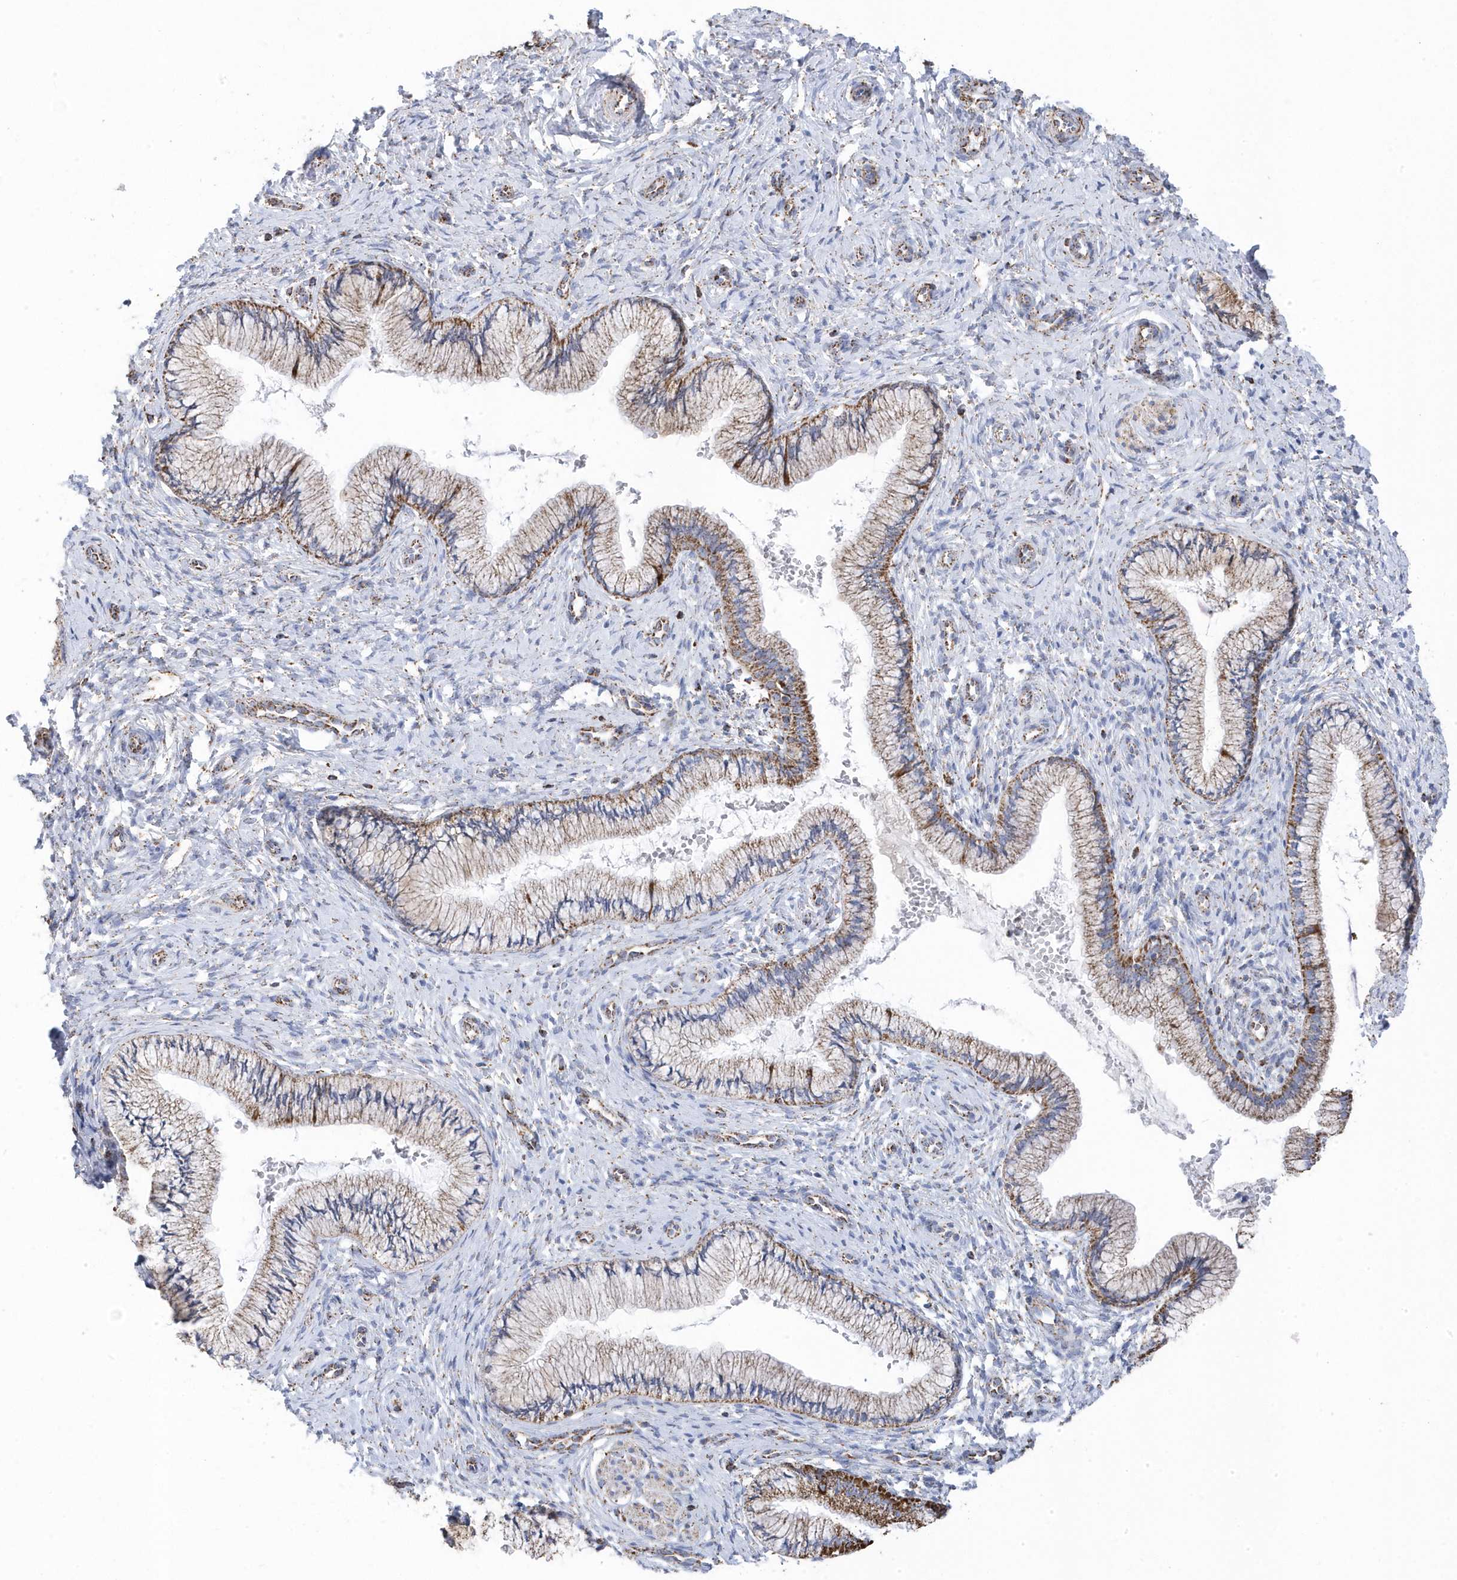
{"staining": {"intensity": "moderate", "quantity": ">75%", "location": "cytoplasmic/membranous"}, "tissue": "cervix", "cell_type": "Glandular cells", "image_type": "normal", "snomed": [{"axis": "morphology", "description": "Normal tissue, NOS"}, {"axis": "topography", "description": "Cervix"}], "caption": "Benign cervix was stained to show a protein in brown. There is medium levels of moderate cytoplasmic/membranous expression in approximately >75% of glandular cells. (DAB (3,3'-diaminobenzidine) IHC with brightfield microscopy, high magnification).", "gene": "GTPBP8", "patient": {"sex": "female", "age": 27}}